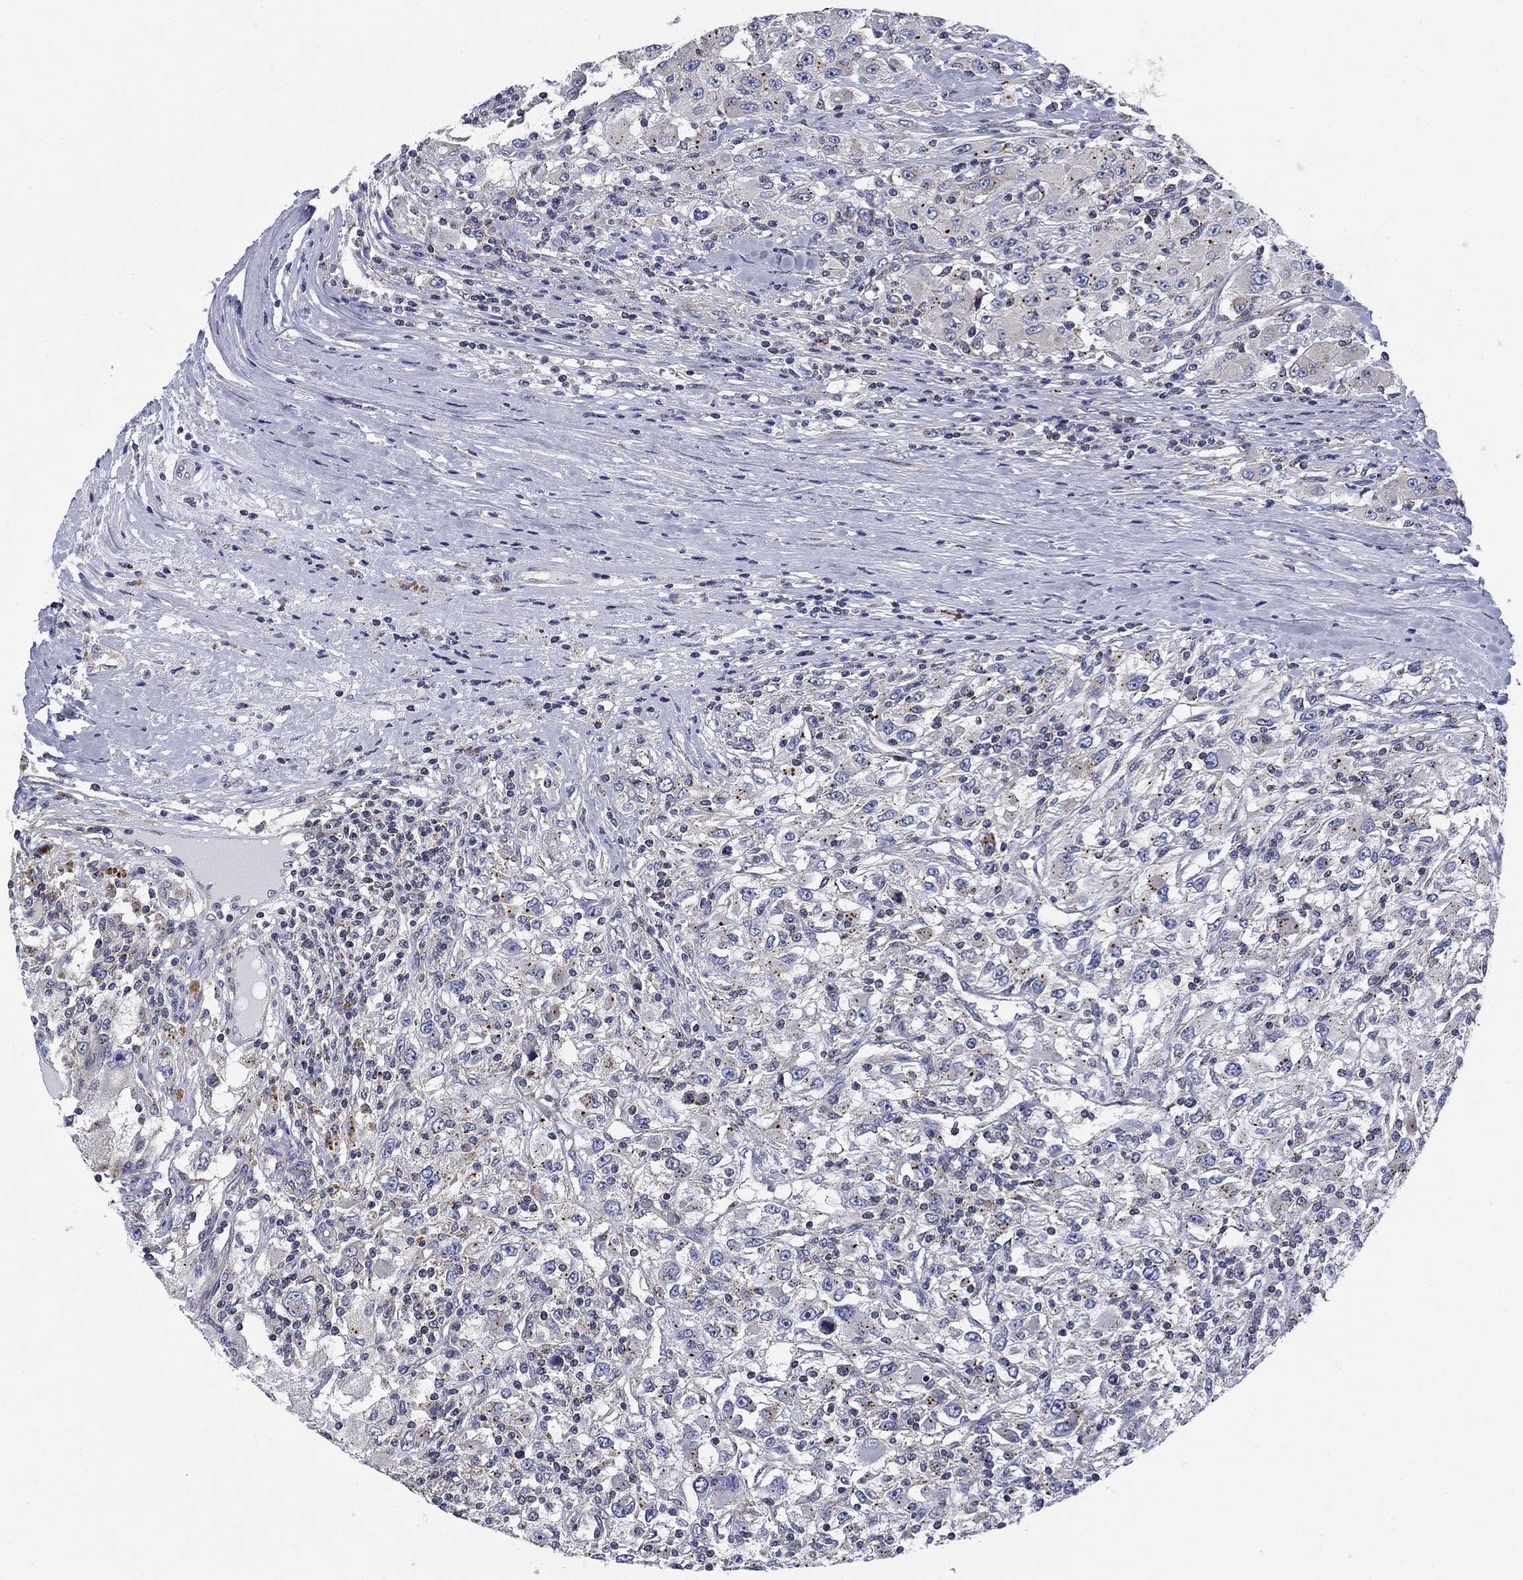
{"staining": {"intensity": "negative", "quantity": "none", "location": "none"}, "tissue": "renal cancer", "cell_type": "Tumor cells", "image_type": "cancer", "snomed": [{"axis": "morphology", "description": "Adenocarcinoma, NOS"}, {"axis": "topography", "description": "Kidney"}], "caption": "DAB immunohistochemical staining of human adenocarcinoma (renal) exhibits no significant staining in tumor cells.", "gene": "NACAD", "patient": {"sex": "female", "age": 67}}